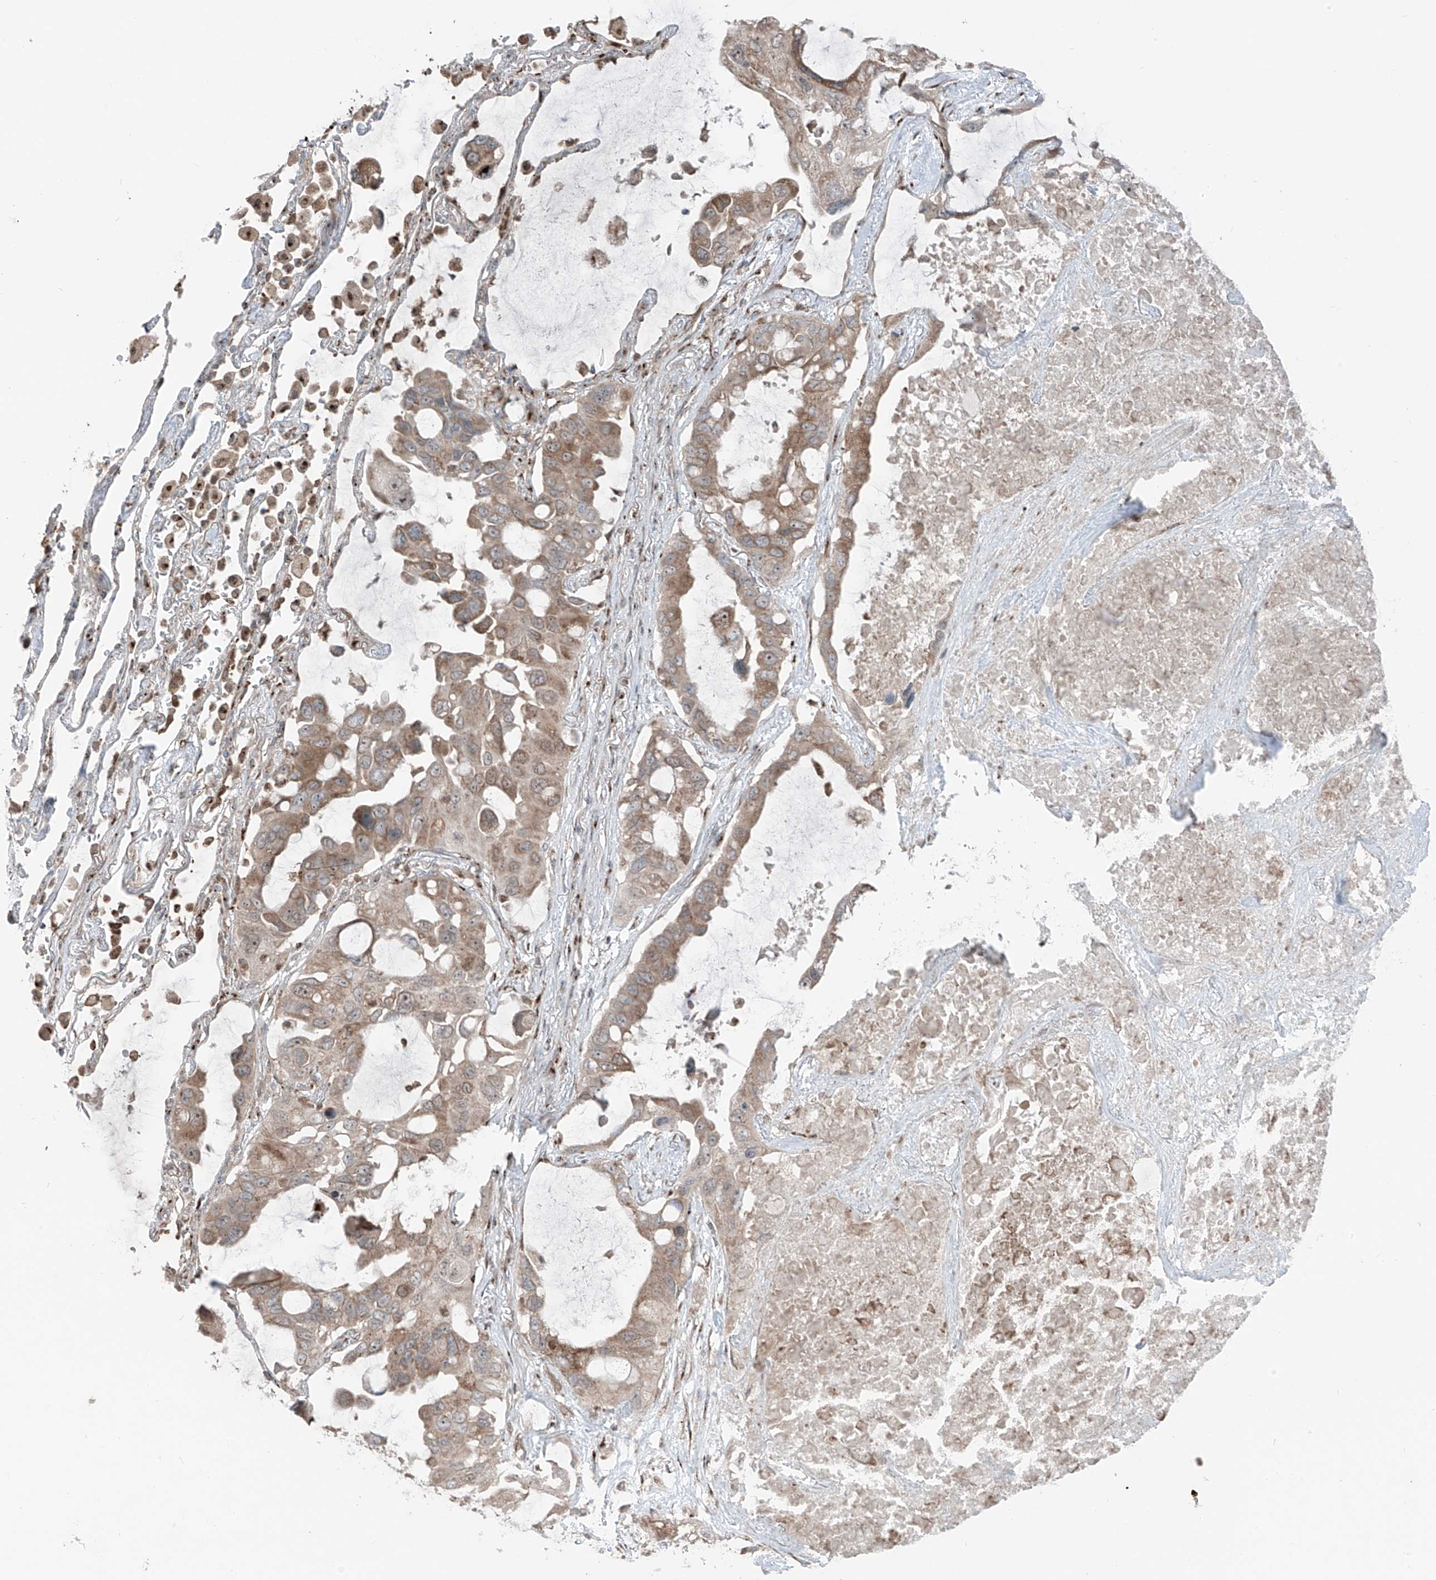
{"staining": {"intensity": "moderate", "quantity": ">75%", "location": "cytoplasmic/membranous"}, "tissue": "lung cancer", "cell_type": "Tumor cells", "image_type": "cancer", "snomed": [{"axis": "morphology", "description": "Squamous cell carcinoma, NOS"}, {"axis": "topography", "description": "Lung"}], "caption": "Protein staining of squamous cell carcinoma (lung) tissue exhibits moderate cytoplasmic/membranous staining in about >75% of tumor cells.", "gene": "ERLEC1", "patient": {"sex": "female", "age": 73}}